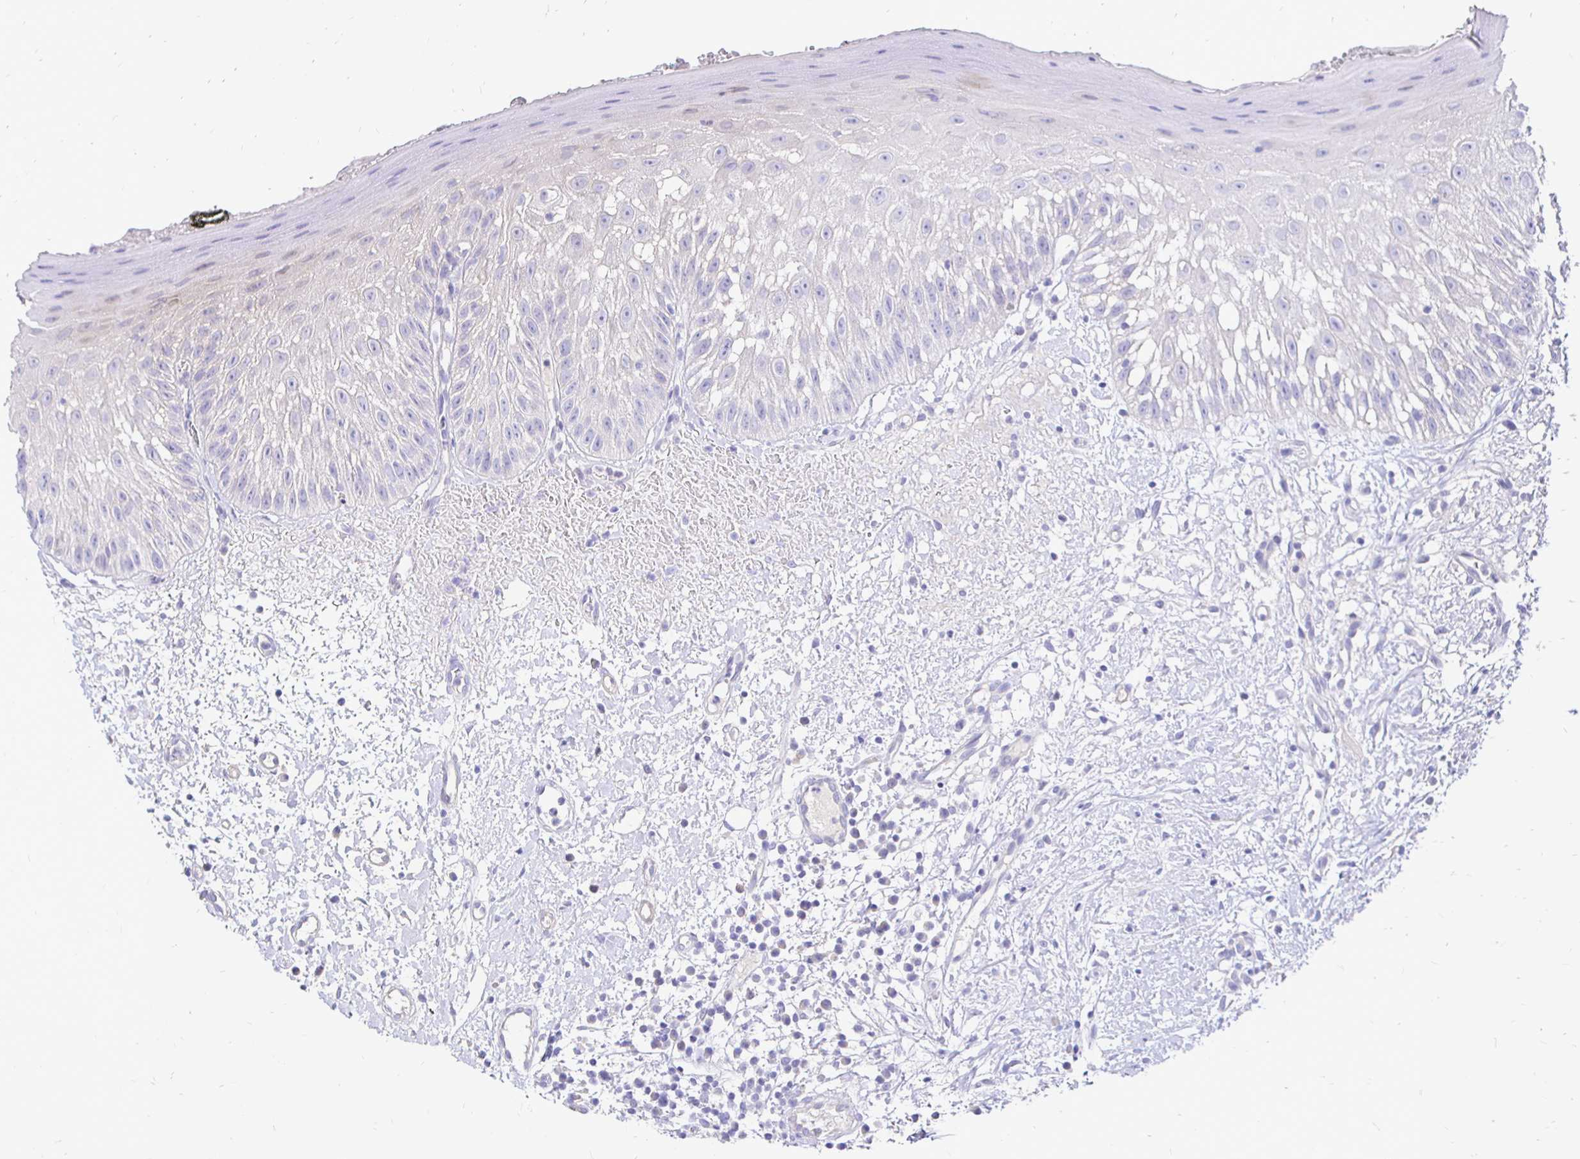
{"staining": {"intensity": "negative", "quantity": "none", "location": "none"}, "tissue": "oral mucosa", "cell_type": "Squamous epithelial cells", "image_type": "normal", "snomed": [{"axis": "morphology", "description": "Normal tissue, NOS"}, {"axis": "topography", "description": "Oral tissue"}, {"axis": "topography", "description": "Tounge, NOS"}], "caption": "An image of oral mucosa stained for a protein displays no brown staining in squamous epithelial cells.", "gene": "NECAB1", "patient": {"sex": "male", "age": 83}}